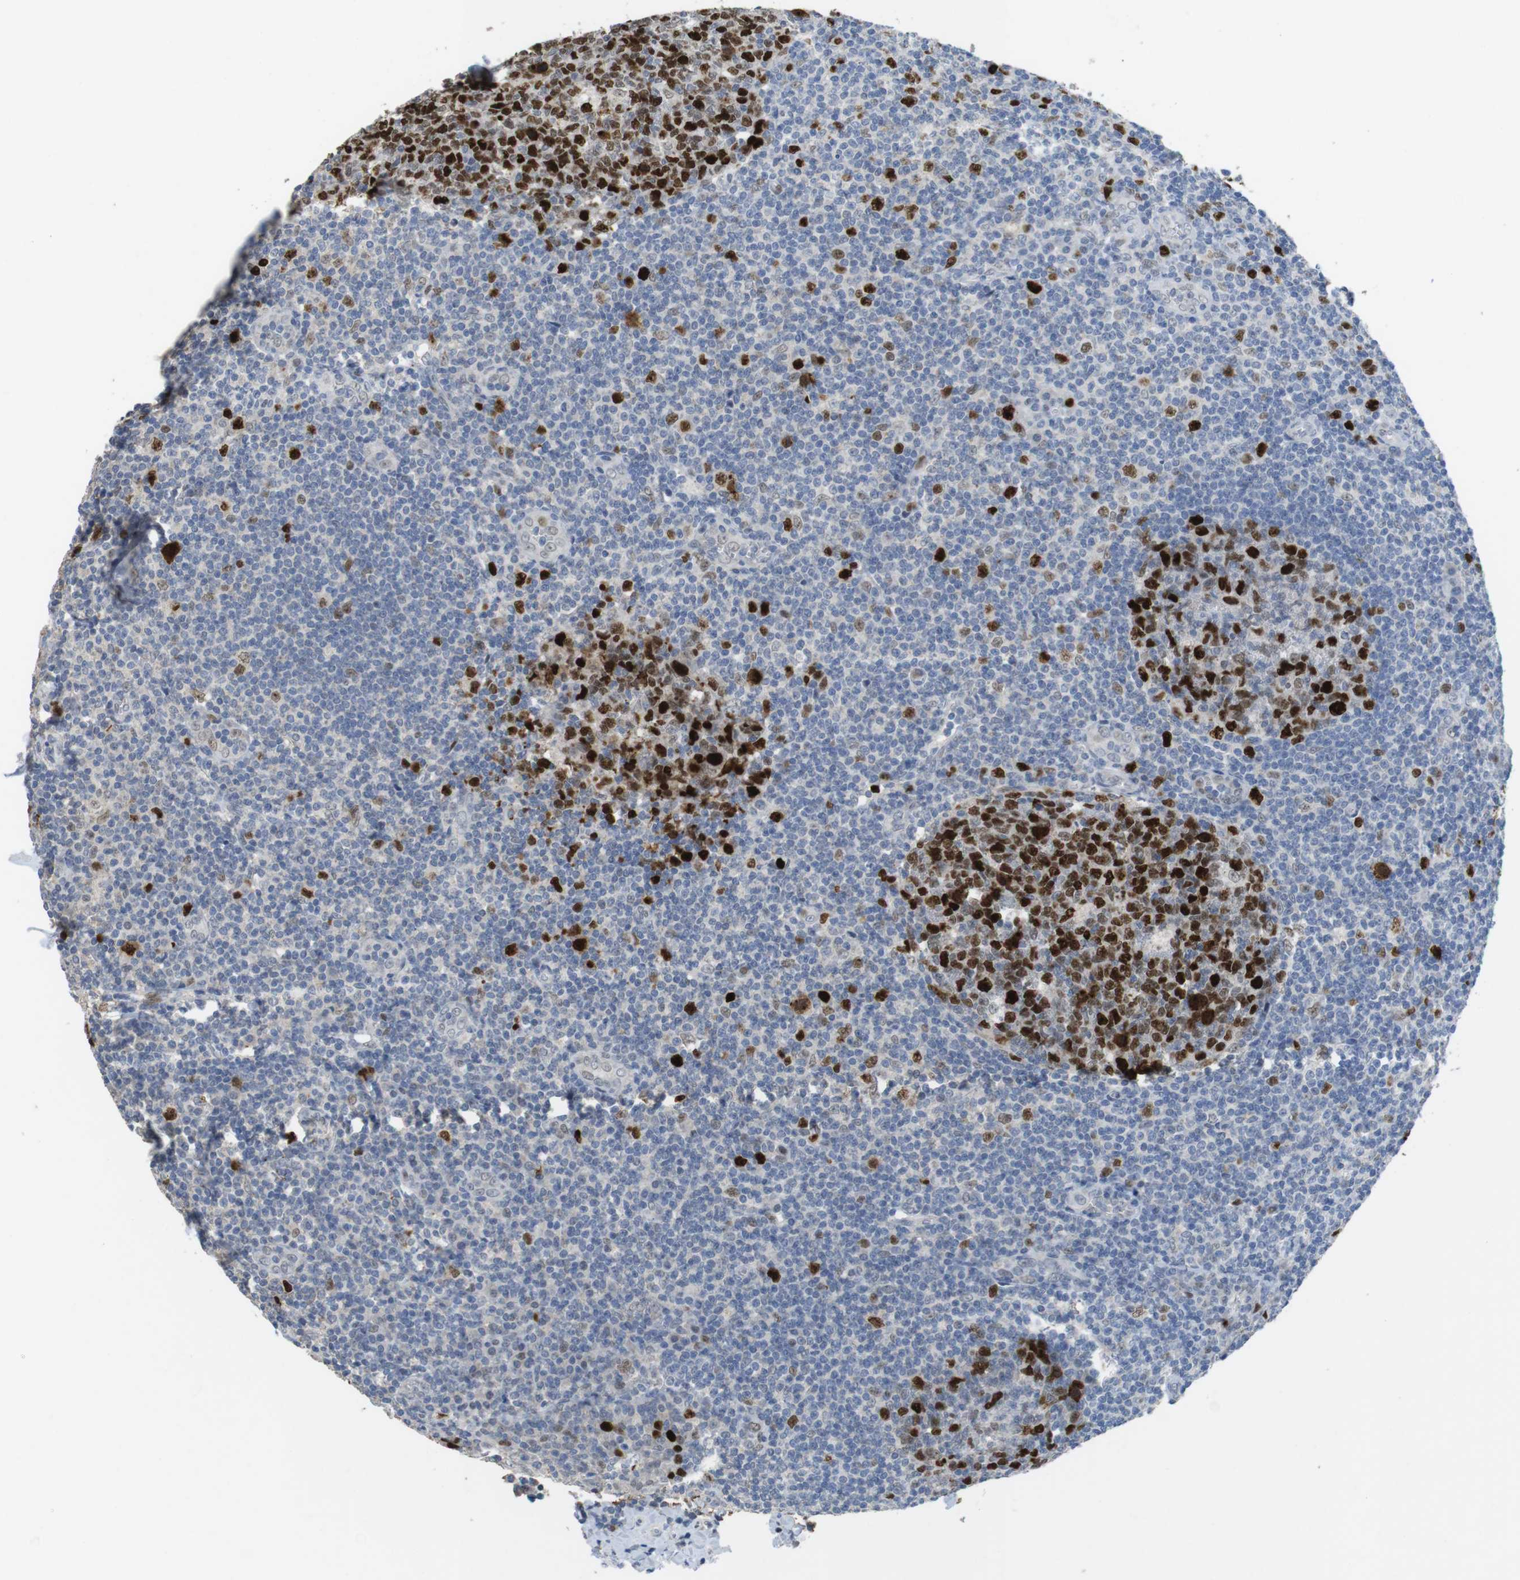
{"staining": {"intensity": "strong", "quantity": ">75%", "location": "nuclear"}, "tissue": "tonsil", "cell_type": "Germinal center cells", "image_type": "normal", "snomed": [{"axis": "morphology", "description": "Normal tissue, NOS"}, {"axis": "topography", "description": "Tonsil"}], "caption": "Immunohistochemistry (DAB) staining of unremarkable tonsil exhibits strong nuclear protein positivity in about >75% of germinal center cells. (DAB = brown stain, brightfield microscopy at high magnification).", "gene": "KPNA2", "patient": {"sex": "male", "age": 31}}